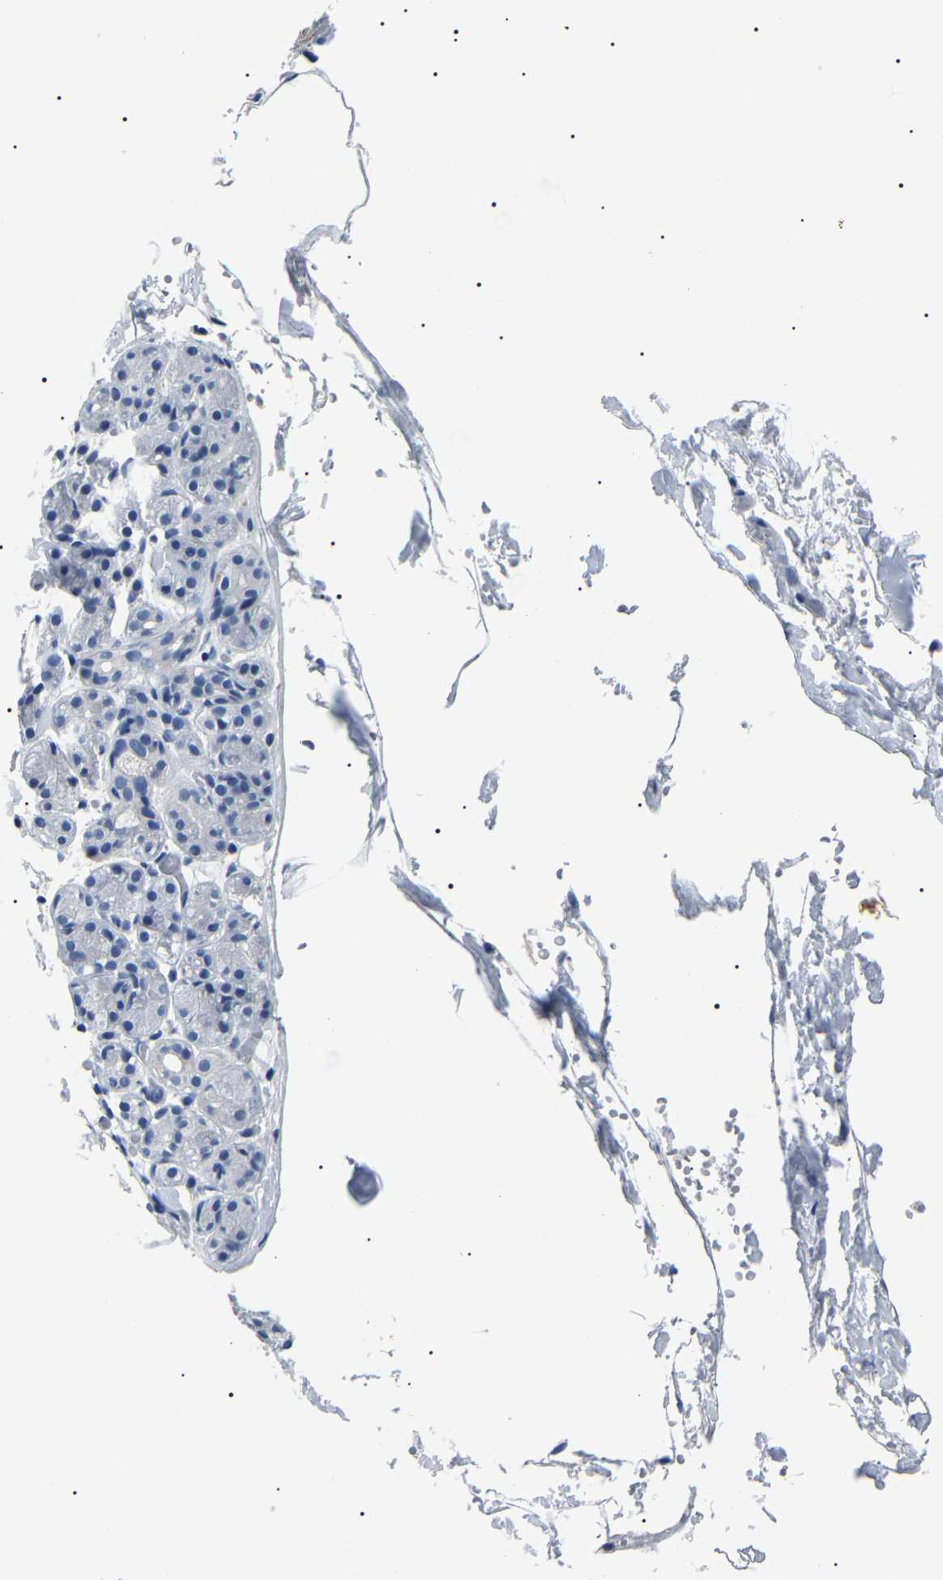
{"staining": {"intensity": "strong", "quantity": "<25%", "location": "cytoplasmic/membranous"}, "tissue": "salivary gland", "cell_type": "Glandular cells", "image_type": "normal", "snomed": [{"axis": "morphology", "description": "Normal tissue, NOS"}, {"axis": "topography", "description": "Salivary gland"}], "caption": "An image of human salivary gland stained for a protein exhibits strong cytoplasmic/membranous brown staining in glandular cells.", "gene": "KLK15", "patient": {"sex": "male", "age": 63}}